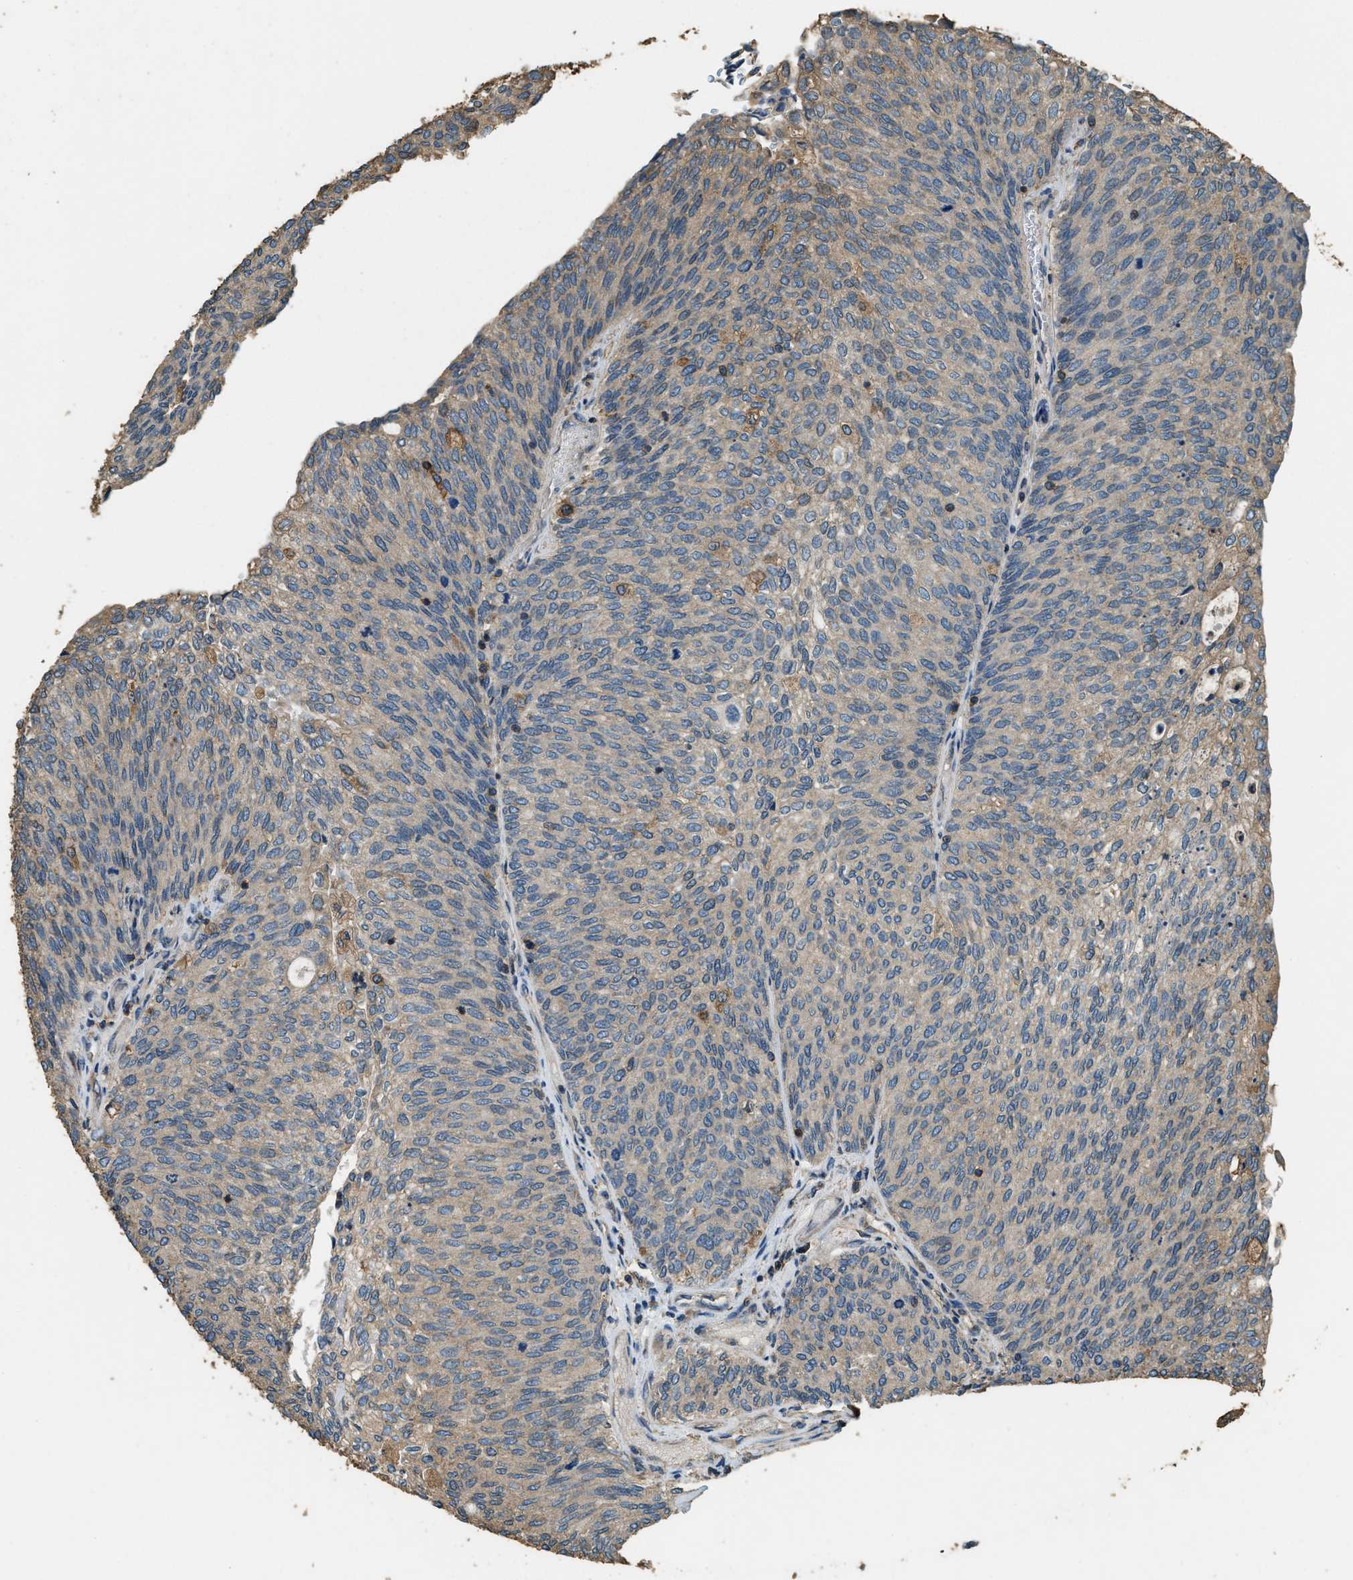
{"staining": {"intensity": "weak", "quantity": ">75%", "location": "cytoplasmic/membranous"}, "tissue": "urothelial cancer", "cell_type": "Tumor cells", "image_type": "cancer", "snomed": [{"axis": "morphology", "description": "Urothelial carcinoma, Low grade"}, {"axis": "topography", "description": "Urinary bladder"}], "caption": "Protein staining shows weak cytoplasmic/membranous positivity in approximately >75% of tumor cells in low-grade urothelial carcinoma. The staining was performed using DAB (3,3'-diaminobenzidine), with brown indicating positive protein expression. Nuclei are stained blue with hematoxylin.", "gene": "ERGIC1", "patient": {"sex": "female", "age": 79}}